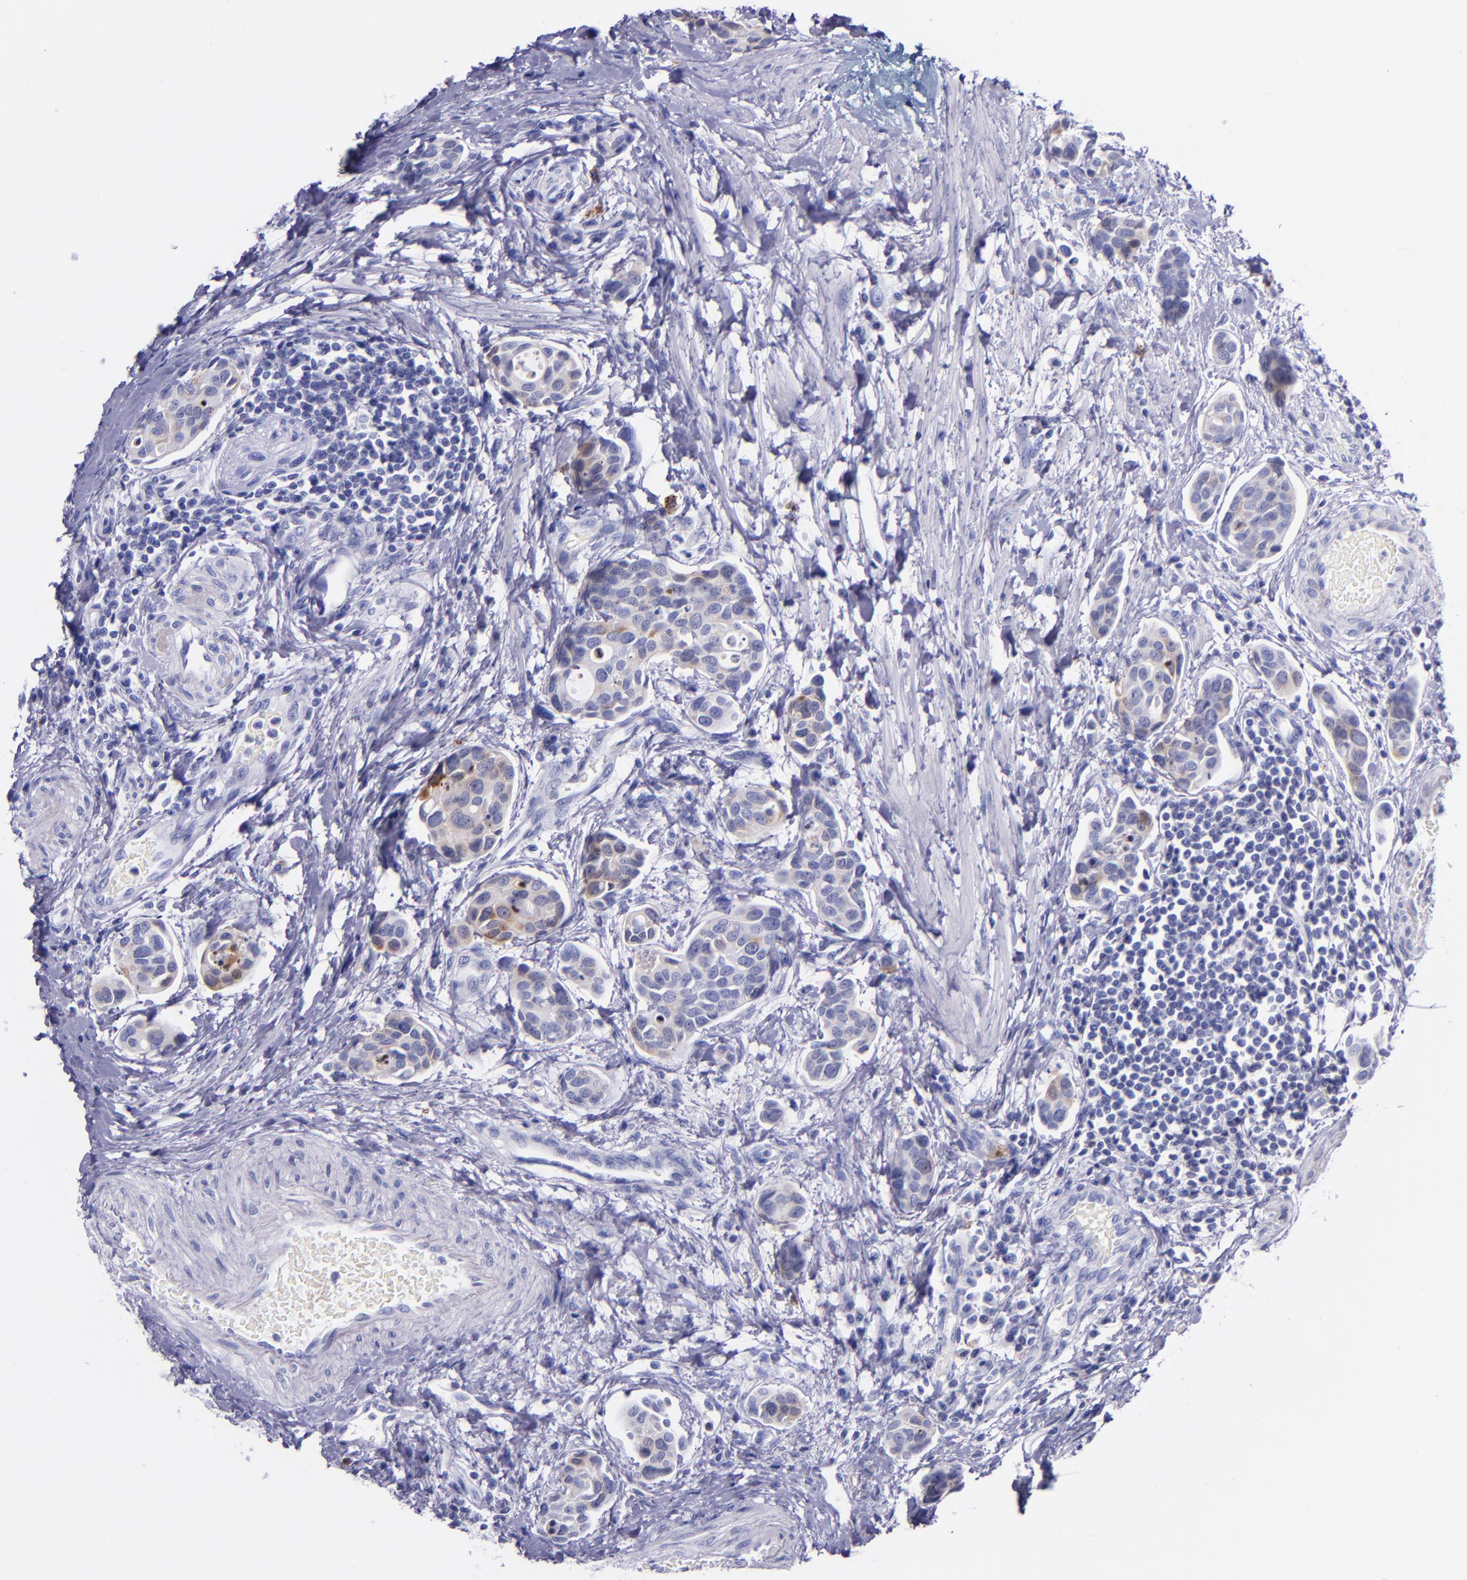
{"staining": {"intensity": "moderate", "quantity": "<25%", "location": "cytoplasmic/membranous"}, "tissue": "urothelial cancer", "cell_type": "Tumor cells", "image_type": "cancer", "snomed": [{"axis": "morphology", "description": "Urothelial carcinoma, High grade"}, {"axis": "topography", "description": "Urinary bladder"}], "caption": "High-grade urothelial carcinoma stained with DAB (3,3'-diaminobenzidine) immunohistochemistry reveals low levels of moderate cytoplasmic/membranous positivity in approximately <25% of tumor cells.", "gene": "SLPI", "patient": {"sex": "male", "age": 78}}